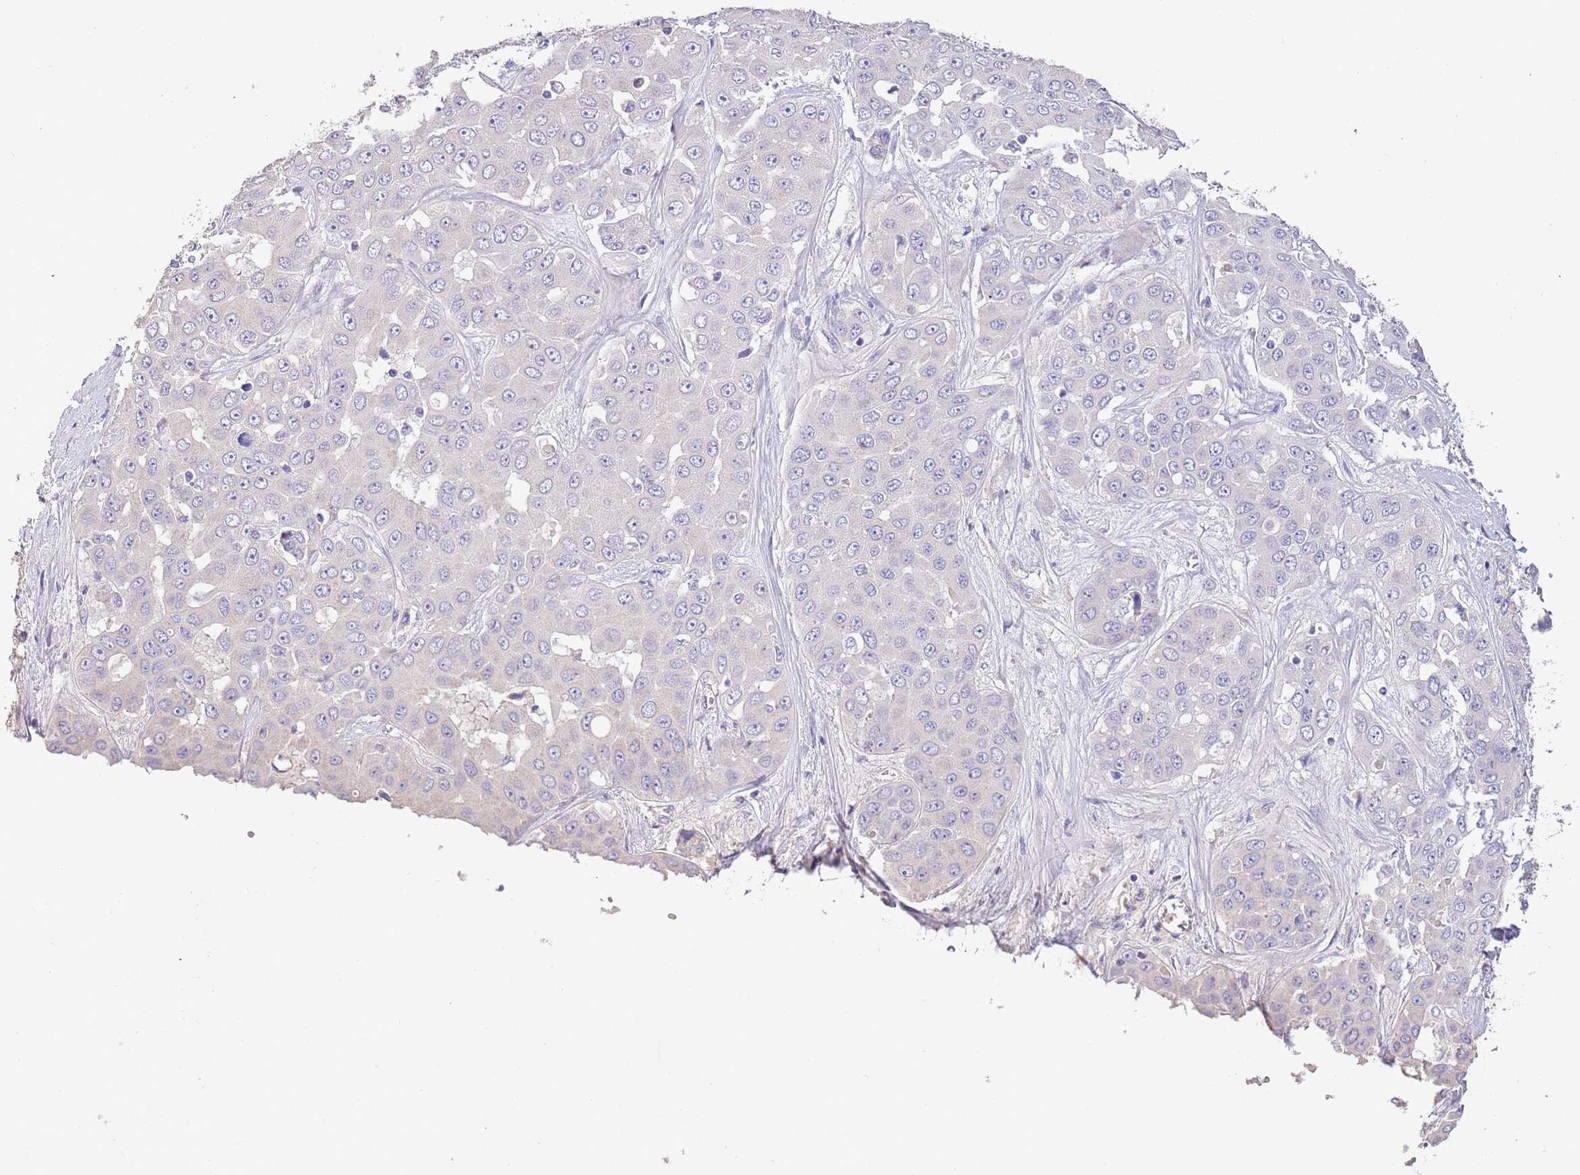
{"staining": {"intensity": "negative", "quantity": "none", "location": "none"}, "tissue": "liver cancer", "cell_type": "Tumor cells", "image_type": "cancer", "snomed": [{"axis": "morphology", "description": "Cholangiocarcinoma"}, {"axis": "topography", "description": "Liver"}], "caption": "Immunohistochemistry (IHC) of liver cancer (cholangiocarcinoma) demonstrates no expression in tumor cells.", "gene": "ZNF658", "patient": {"sex": "female", "age": 52}}